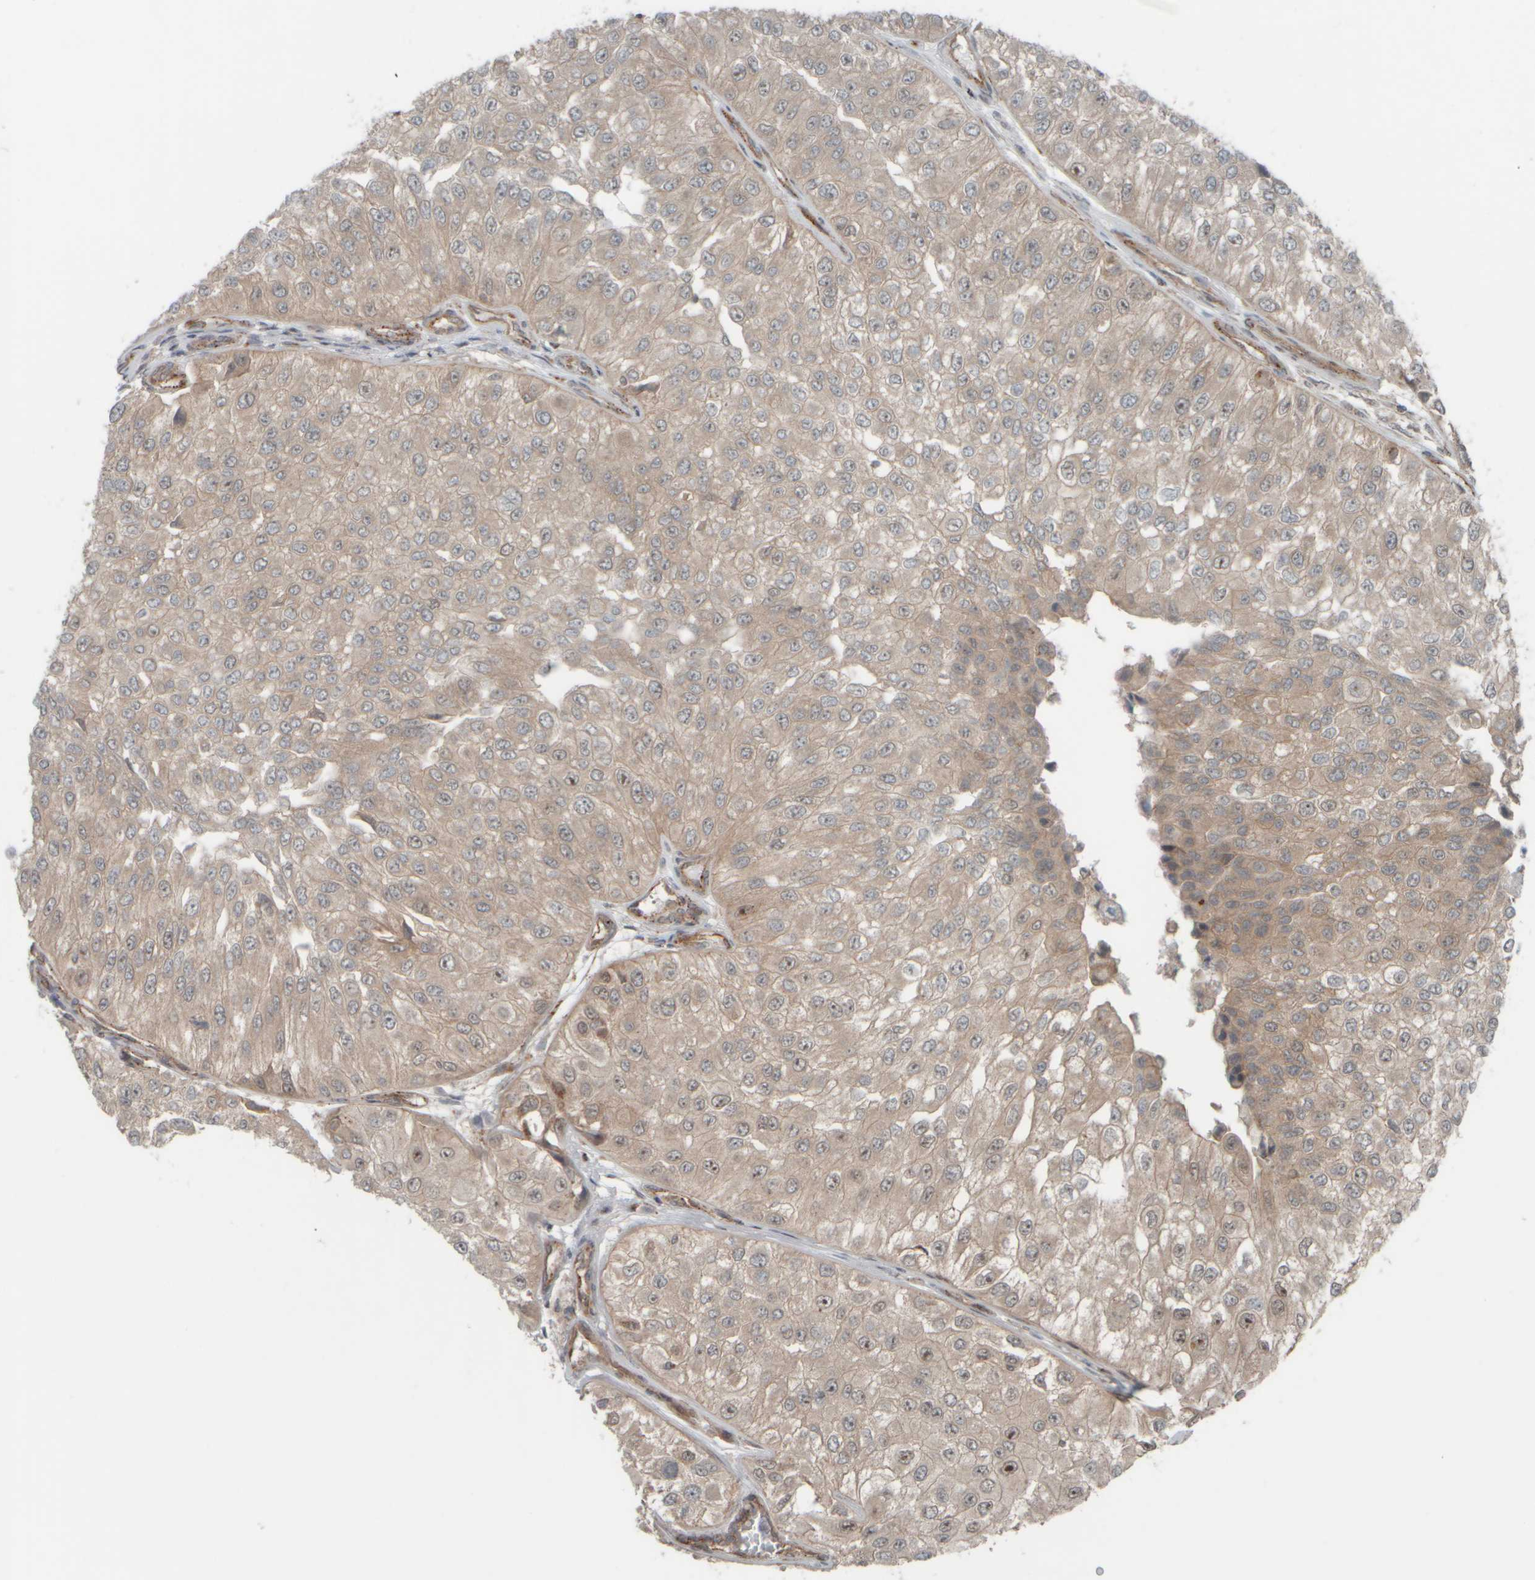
{"staining": {"intensity": "weak", "quantity": ">75%", "location": "cytoplasmic/membranous"}, "tissue": "urothelial cancer", "cell_type": "Tumor cells", "image_type": "cancer", "snomed": [{"axis": "morphology", "description": "Urothelial carcinoma, High grade"}, {"axis": "topography", "description": "Kidney"}, {"axis": "topography", "description": "Urinary bladder"}], "caption": "A low amount of weak cytoplasmic/membranous expression is seen in about >75% of tumor cells in urothelial carcinoma (high-grade) tissue.", "gene": "GIGYF1", "patient": {"sex": "male", "age": 77}}